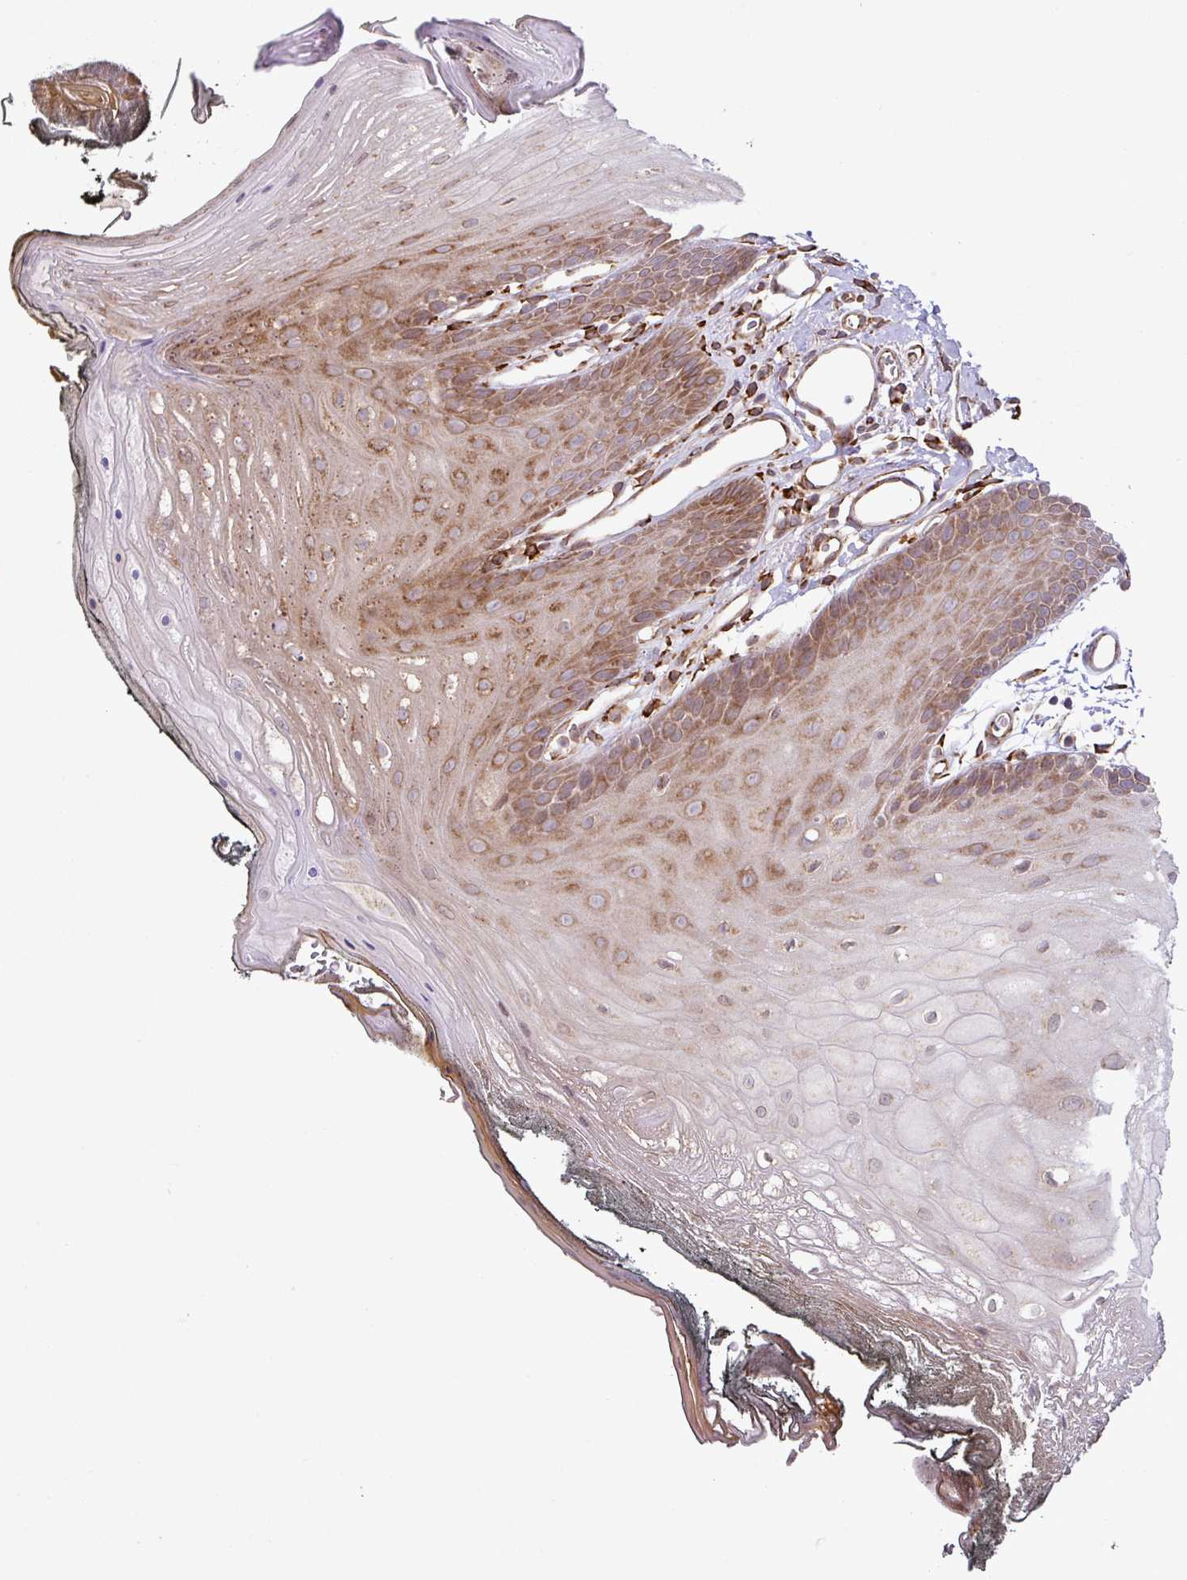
{"staining": {"intensity": "moderate", "quantity": ">75%", "location": "cytoplasmic/membranous"}, "tissue": "oral mucosa", "cell_type": "Squamous epithelial cells", "image_type": "normal", "snomed": [{"axis": "morphology", "description": "Normal tissue, NOS"}, {"axis": "morphology", "description": "Squamous cell carcinoma, NOS"}, {"axis": "topography", "description": "Oral tissue"}, {"axis": "topography", "description": "Head-Neck"}], "caption": "Moderate cytoplasmic/membranous protein expression is present in approximately >75% of squamous epithelial cells in oral mucosa.", "gene": "SLC39A7", "patient": {"sex": "female", "age": 81}}